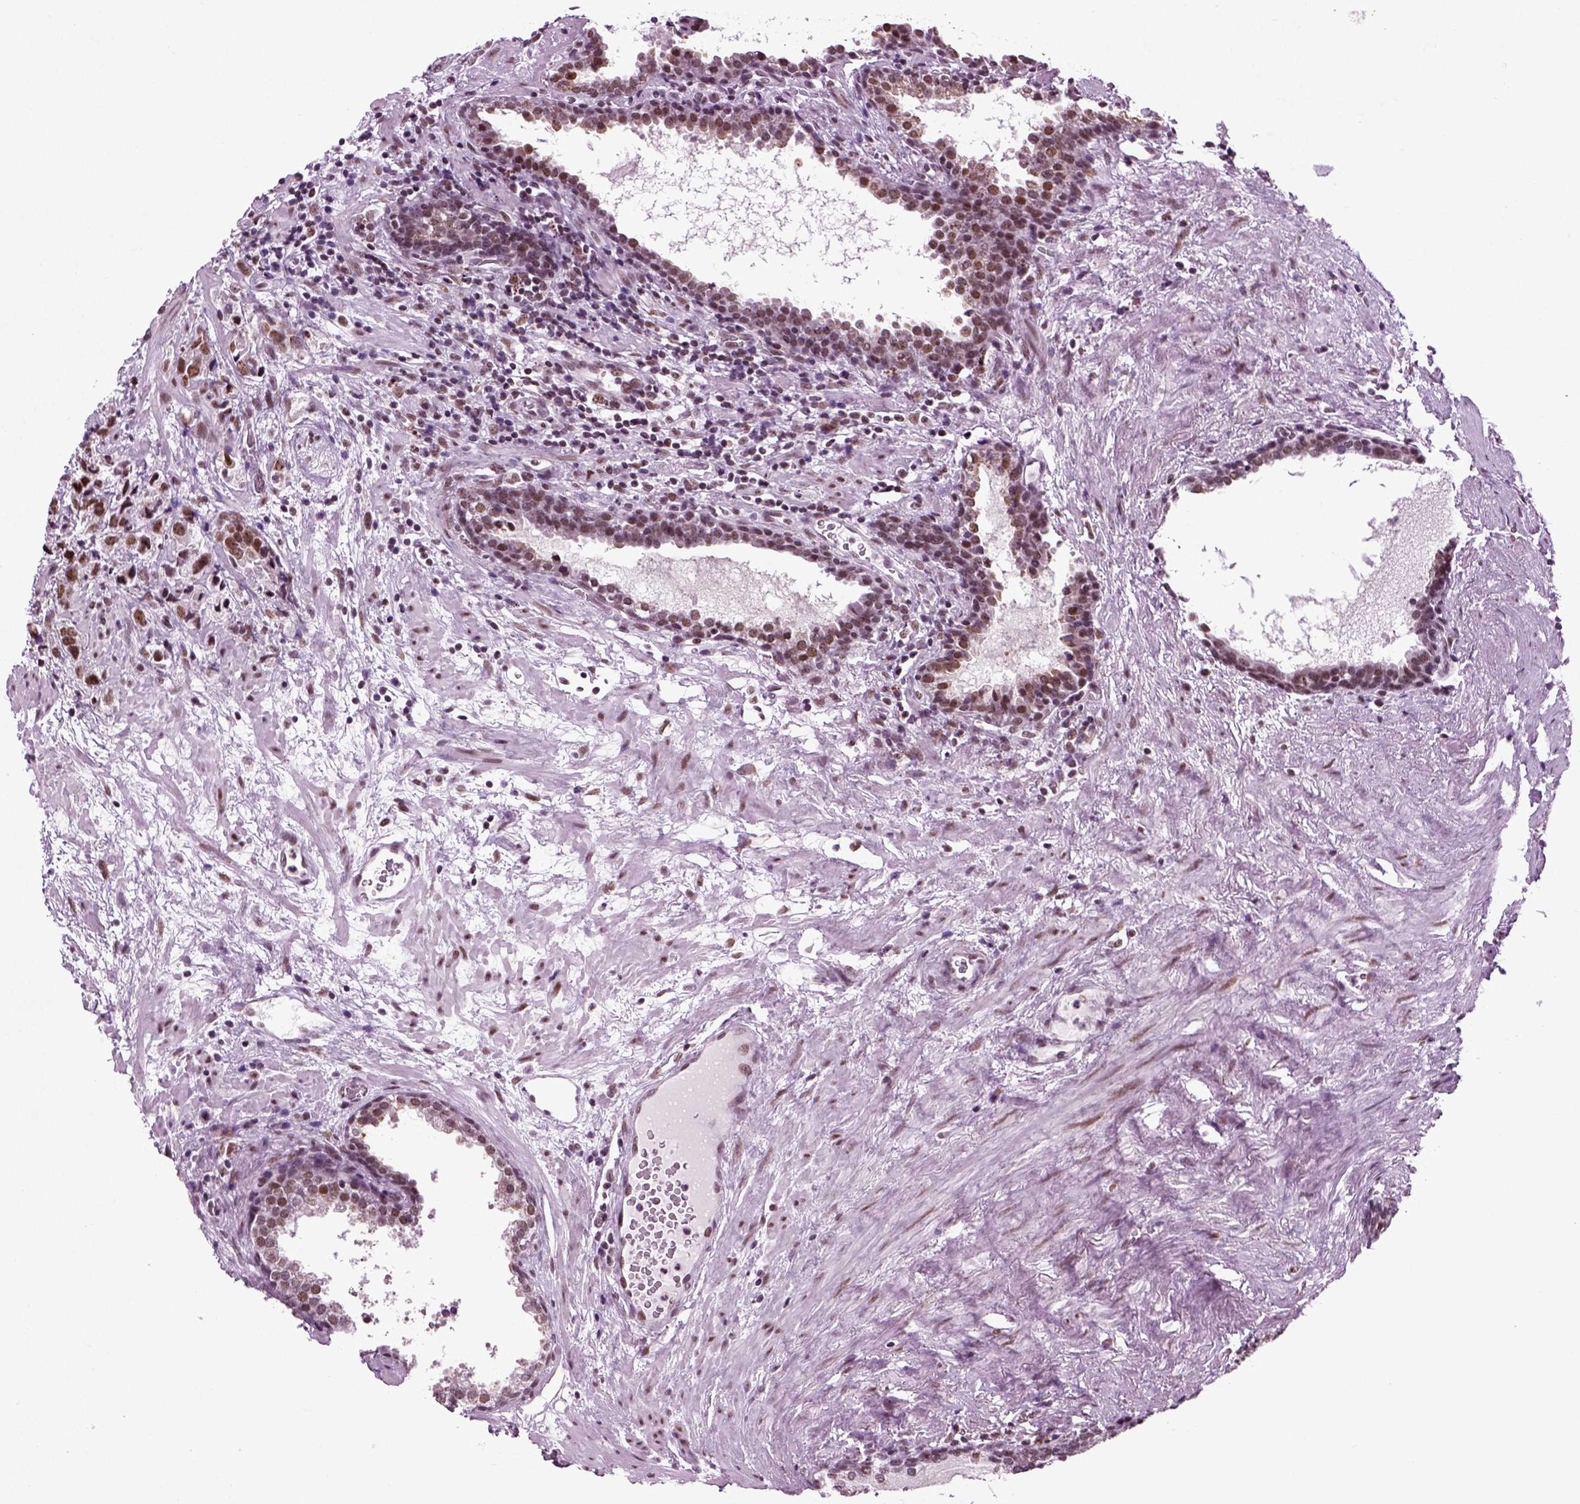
{"staining": {"intensity": "moderate", "quantity": "25%-75%", "location": "nuclear"}, "tissue": "prostate cancer", "cell_type": "Tumor cells", "image_type": "cancer", "snomed": [{"axis": "morphology", "description": "Adenocarcinoma, NOS"}, {"axis": "topography", "description": "Prostate and seminal vesicle, NOS"}], "caption": "Tumor cells display medium levels of moderate nuclear expression in about 25%-75% of cells in human prostate cancer.", "gene": "RCOR3", "patient": {"sex": "male", "age": 63}}